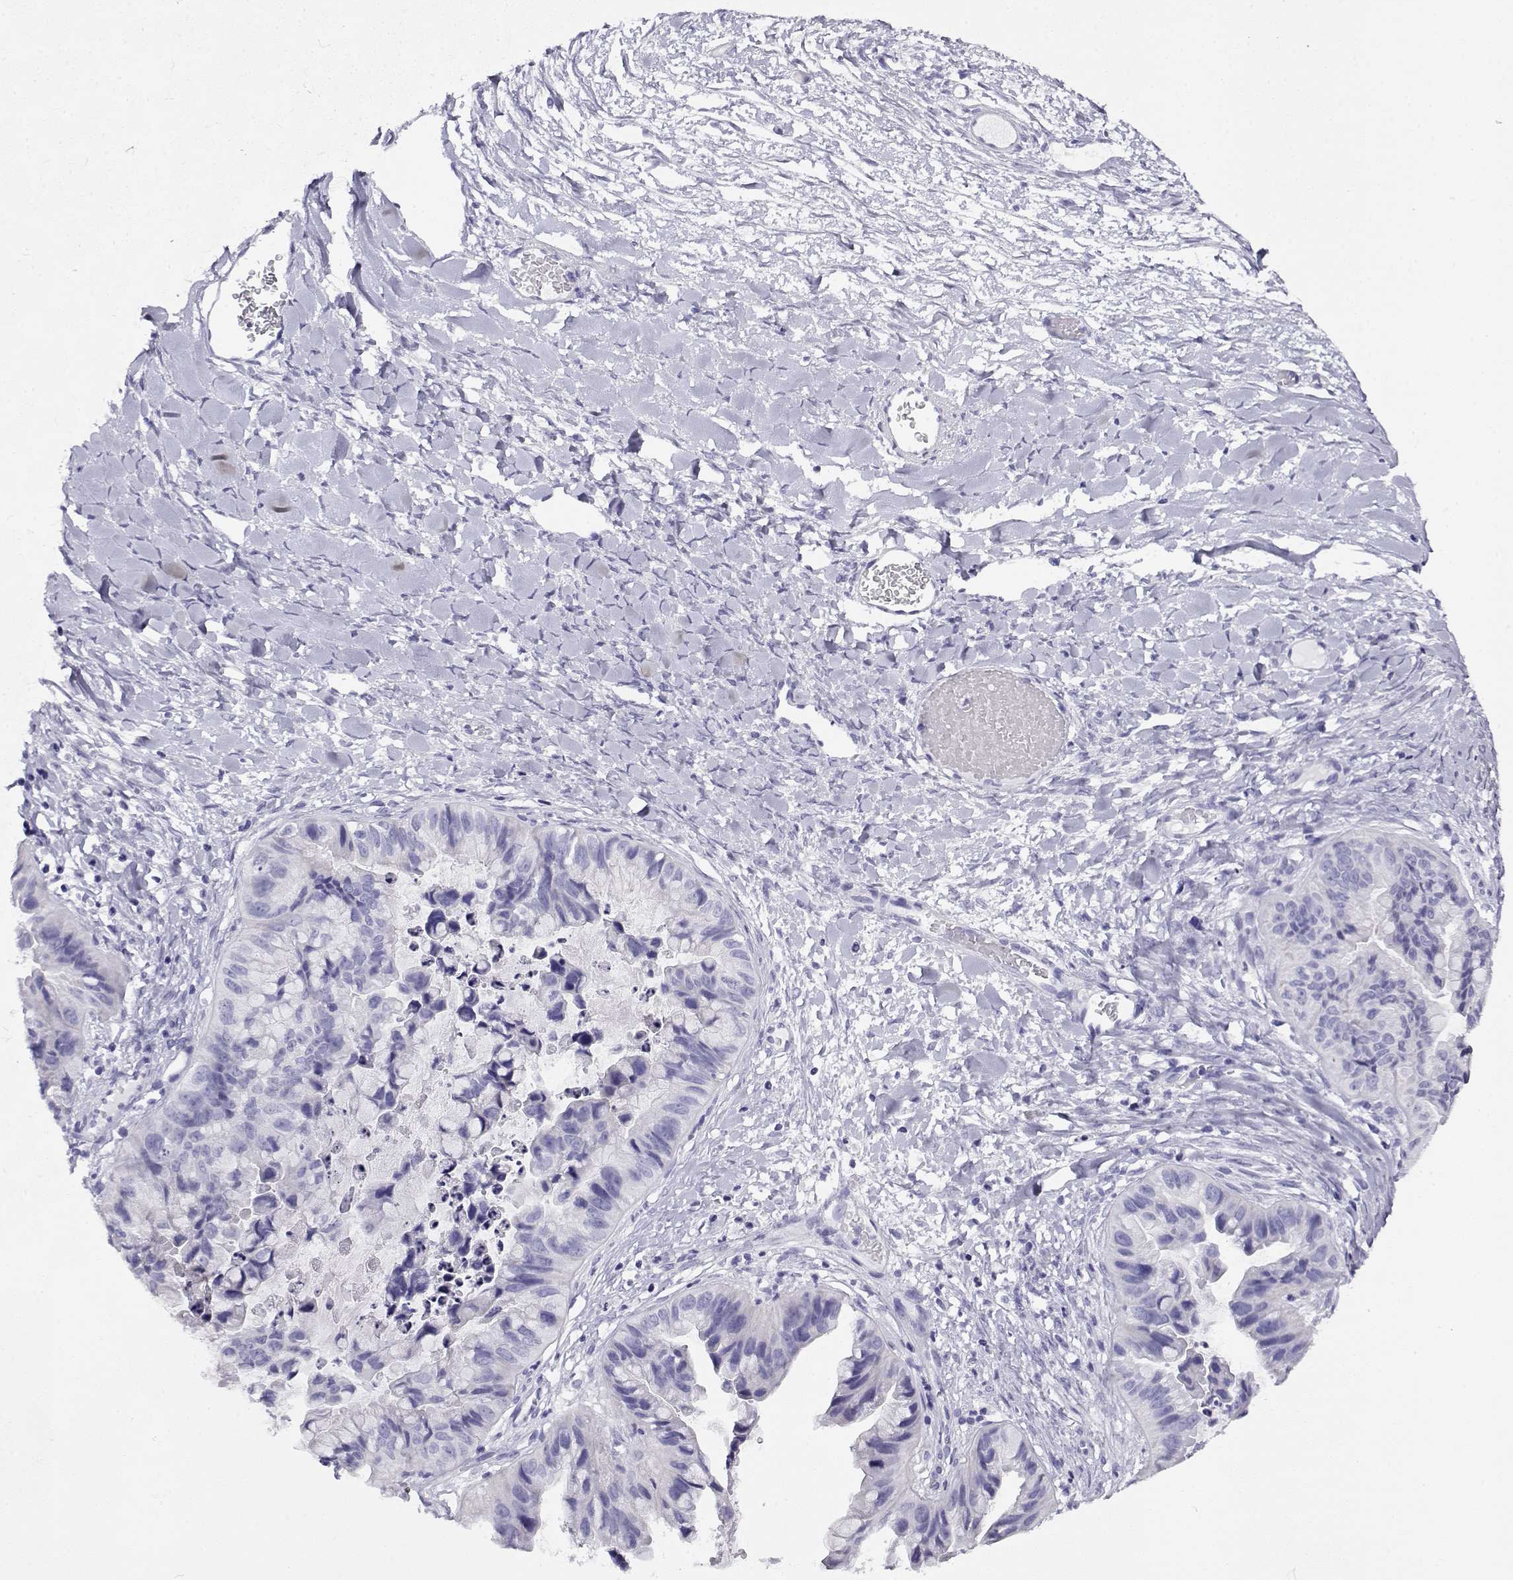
{"staining": {"intensity": "negative", "quantity": "none", "location": "none"}, "tissue": "ovarian cancer", "cell_type": "Tumor cells", "image_type": "cancer", "snomed": [{"axis": "morphology", "description": "Cystadenocarcinoma, mucinous, NOS"}, {"axis": "topography", "description": "Ovary"}], "caption": "An image of human mucinous cystadenocarcinoma (ovarian) is negative for staining in tumor cells.", "gene": "CABS1", "patient": {"sex": "female", "age": 76}}